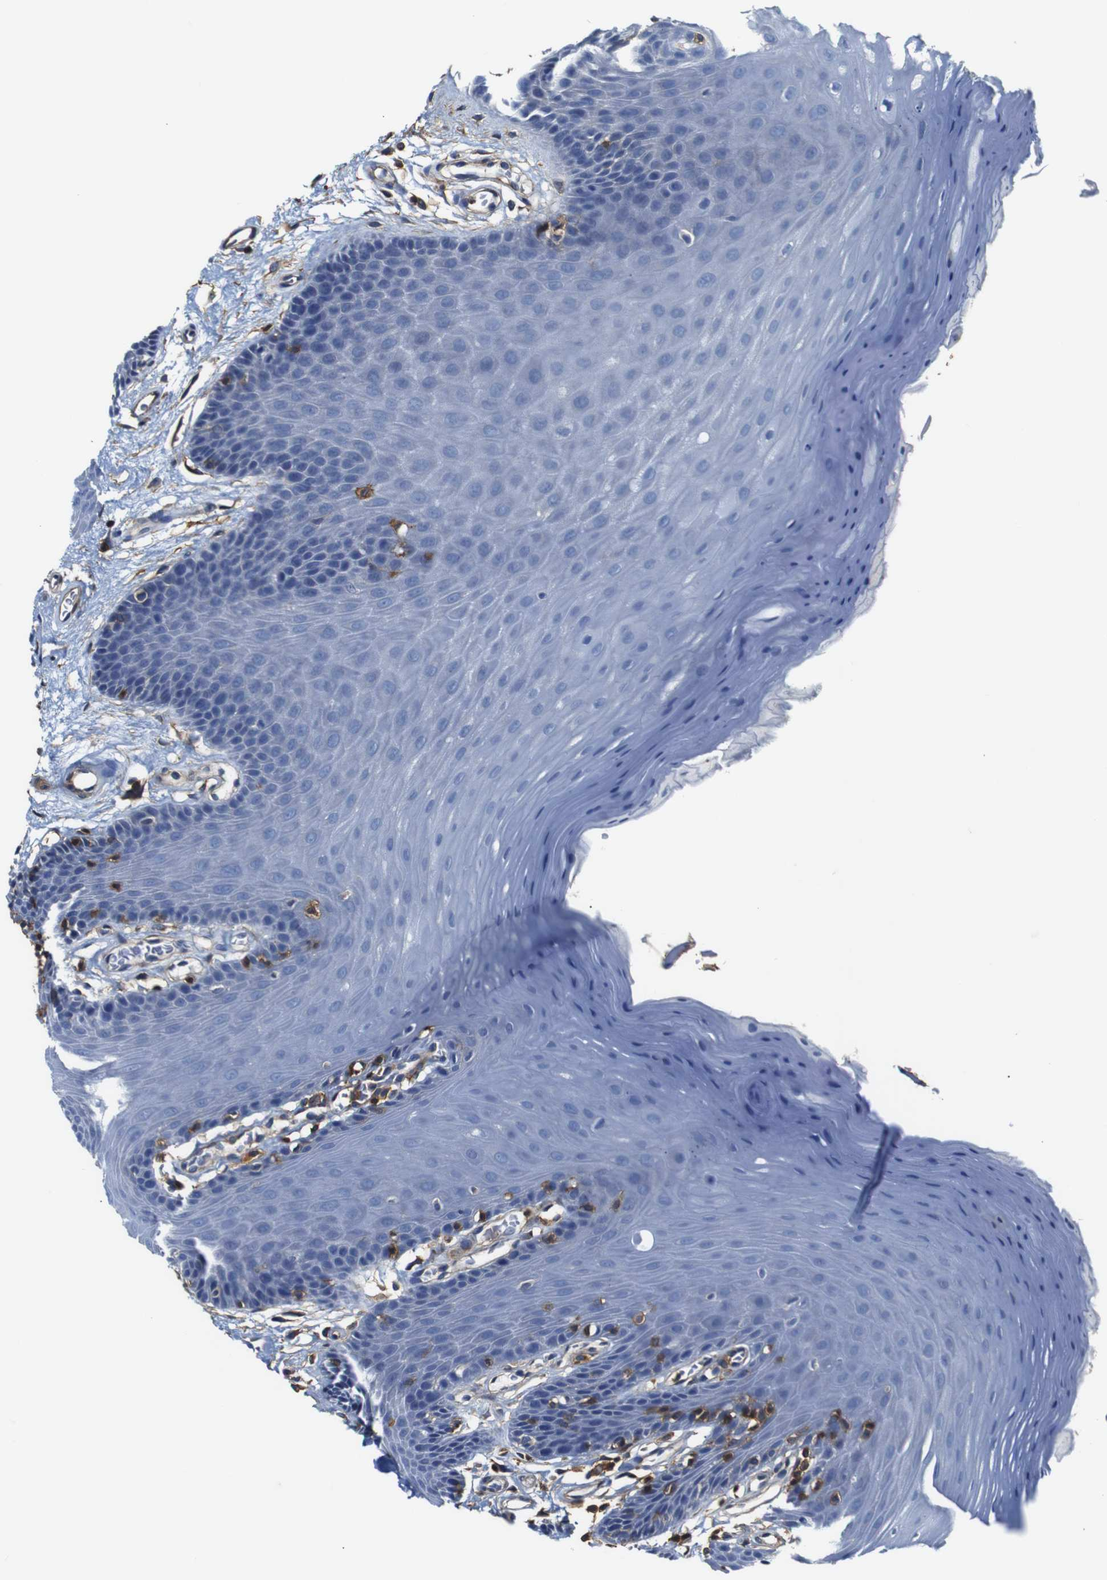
{"staining": {"intensity": "negative", "quantity": "none", "location": "none"}, "tissue": "oral mucosa", "cell_type": "Squamous epithelial cells", "image_type": "normal", "snomed": [{"axis": "morphology", "description": "Normal tissue, NOS"}, {"axis": "morphology", "description": "Squamous cell carcinoma, NOS"}, {"axis": "topography", "description": "Skeletal muscle"}, {"axis": "topography", "description": "Adipose tissue"}, {"axis": "topography", "description": "Vascular tissue"}, {"axis": "topography", "description": "Oral tissue"}, {"axis": "topography", "description": "Peripheral nerve tissue"}, {"axis": "topography", "description": "Head-Neck"}], "caption": "The IHC photomicrograph has no significant expression in squamous epithelial cells of oral mucosa. (DAB immunohistochemistry (IHC), high magnification).", "gene": "PI4KA", "patient": {"sex": "male", "age": 71}}